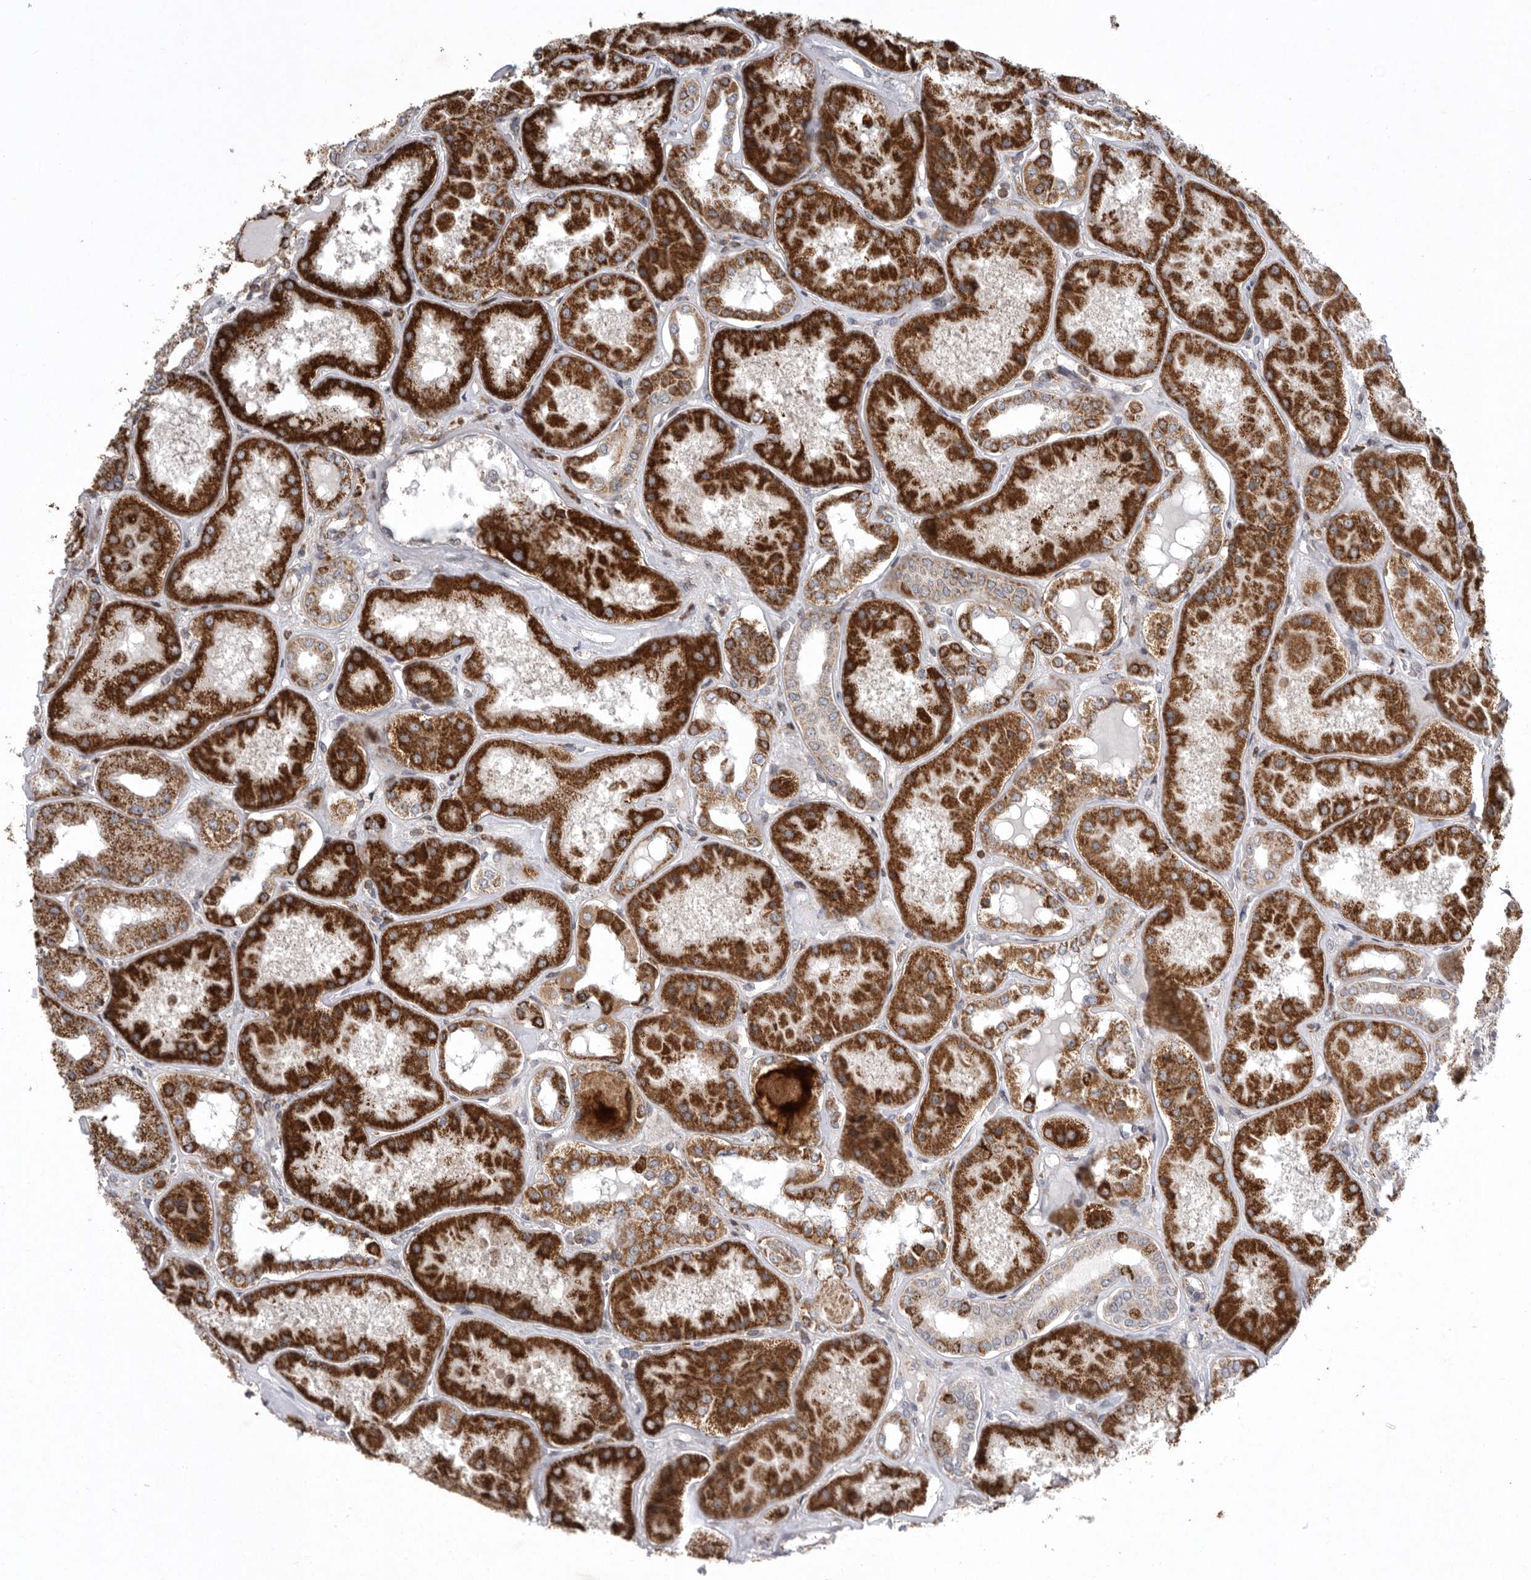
{"staining": {"intensity": "moderate", "quantity": "25%-75%", "location": "cytoplasmic/membranous,nuclear"}, "tissue": "kidney", "cell_type": "Cells in glomeruli", "image_type": "normal", "snomed": [{"axis": "morphology", "description": "Normal tissue, NOS"}, {"axis": "topography", "description": "Kidney"}], "caption": "A micrograph of human kidney stained for a protein shows moderate cytoplasmic/membranous,nuclear brown staining in cells in glomeruli. (DAB IHC with brightfield microscopy, high magnification).", "gene": "MPZL1", "patient": {"sex": "female", "age": 56}}